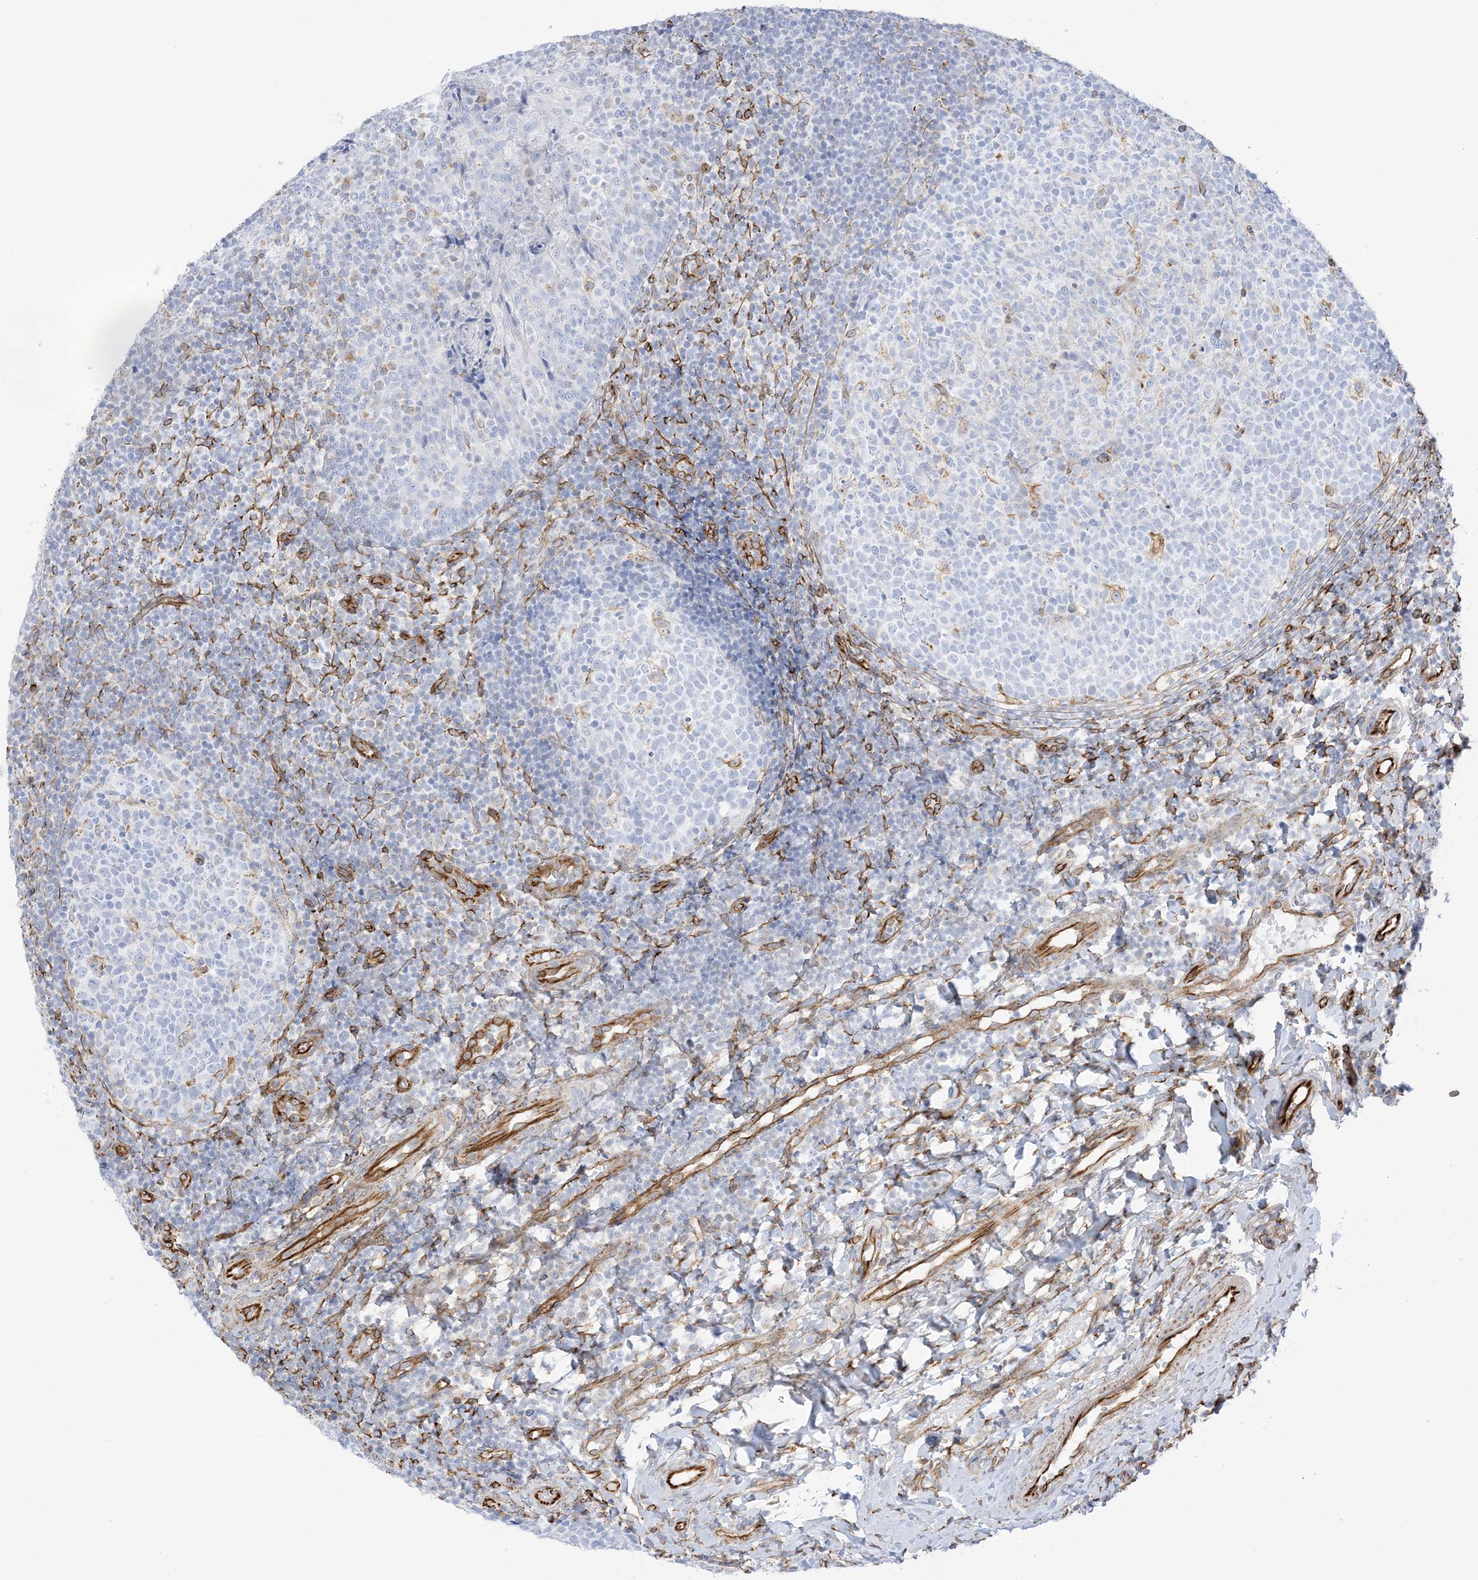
{"staining": {"intensity": "weak", "quantity": "<25%", "location": "cytoplasmic/membranous"}, "tissue": "tonsil", "cell_type": "Germinal center cells", "image_type": "normal", "snomed": [{"axis": "morphology", "description": "Normal tissue, NOS"}, {"axis": "topography", "description": "Tonsil"}], "caption": "A high-resolution histopathology image shows immunohistochemistry (IHC) staining of unremarkable tonsil, which shows no significant staining in germinal center cells.", "gene": "PID1", "patient": {"sex": "female", "age": 19}}